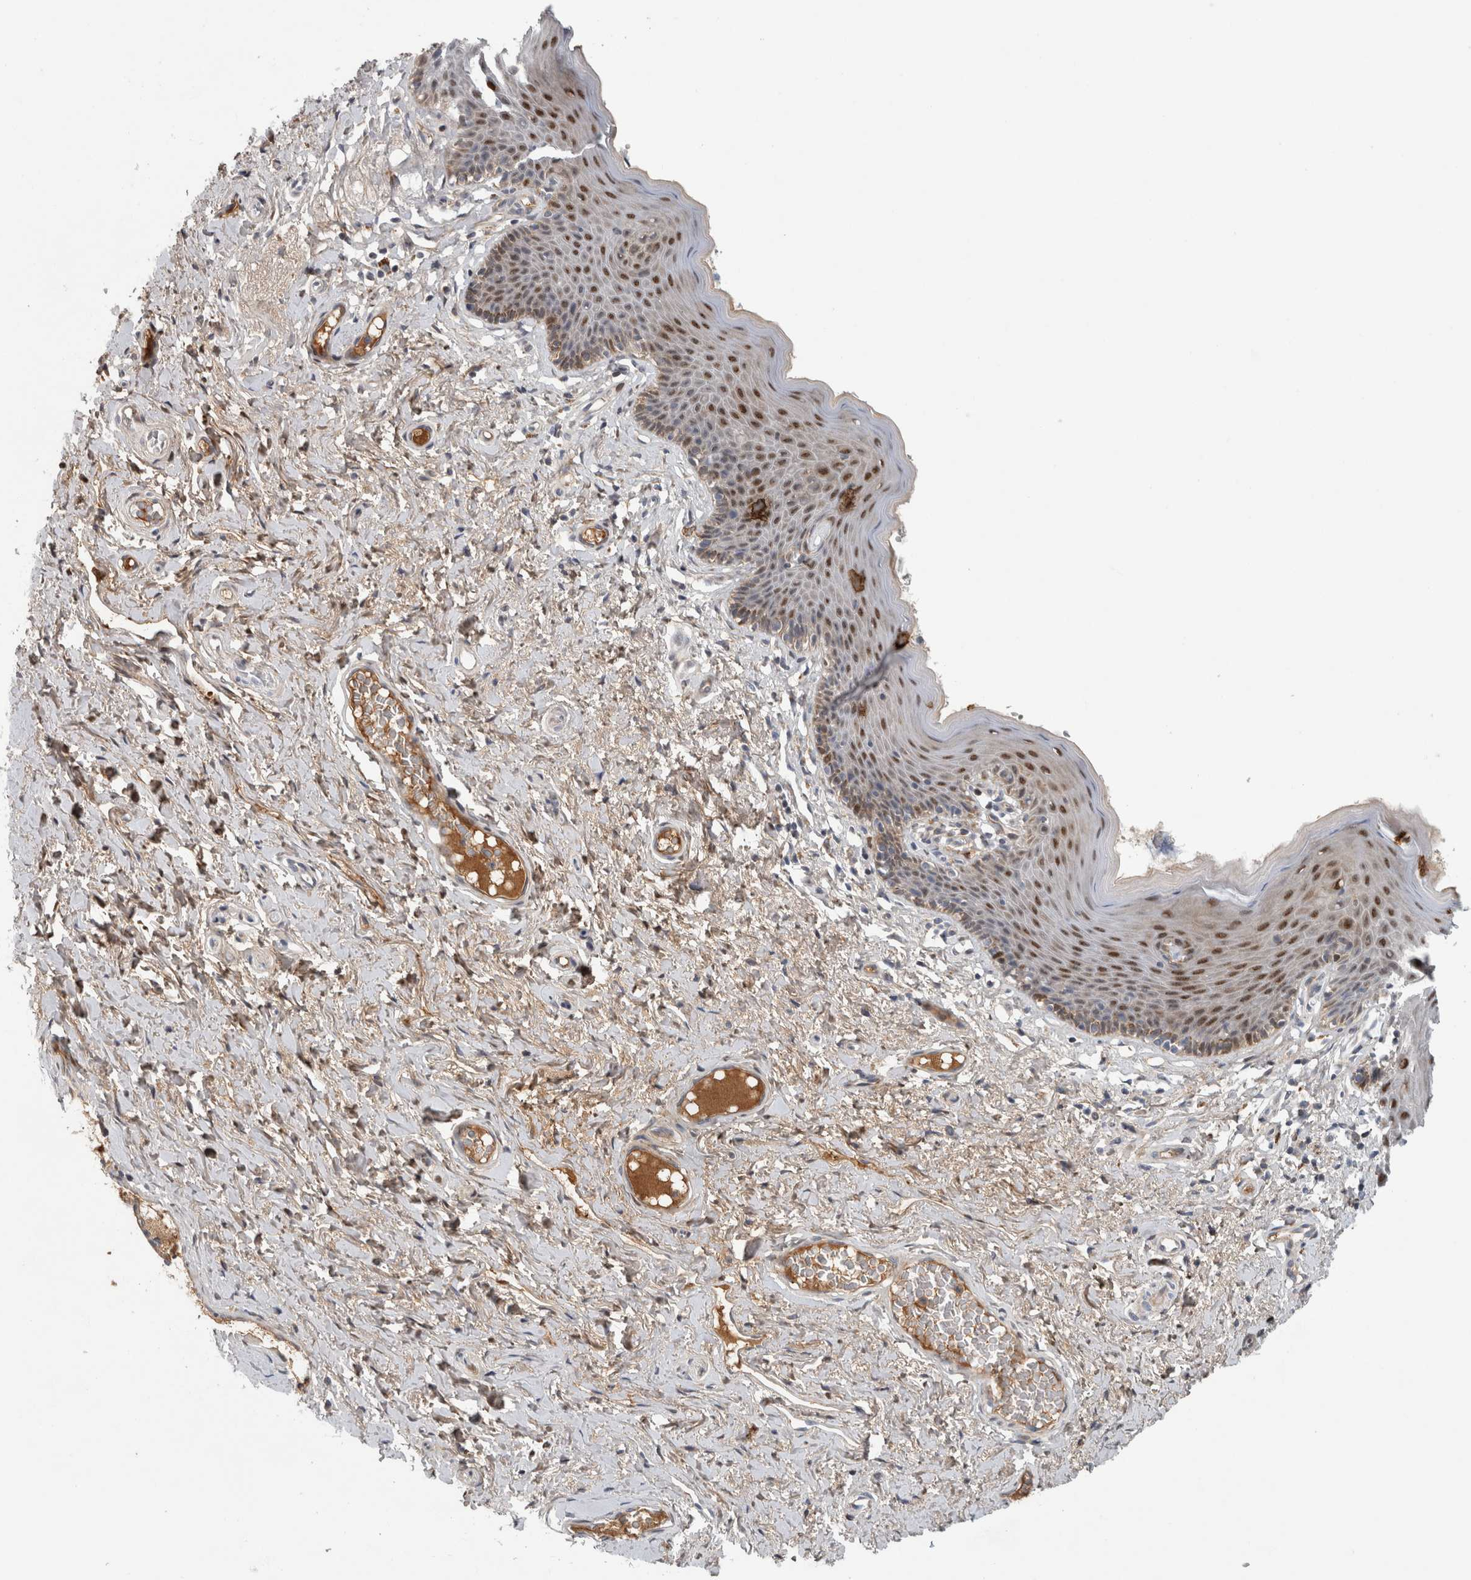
{"staining": {"intensity": "strong", "quantity": "<25%", "location": "nuclear"}, "tissue": "skin", "cell_type": "Epidermal cells", "image_type": "normal", "snomed": [{"axis": "morphology", "description": "Normal tissue, NOS"}, {"axis": "topography", "description": "Vulva"}], "caption": "DAB (3,3'-diaminobenzidine) immunohistochemical staining of normal human skin reveals strong nuclear protein expression in about <25% of epidermal cells. The staining is performed using DAB brown chromogen to label protein expression. The nuclei are counter-stained blue using hematoxylin.", "gene": "RBM48", "patient": {"sex": "female", "age": 66}}